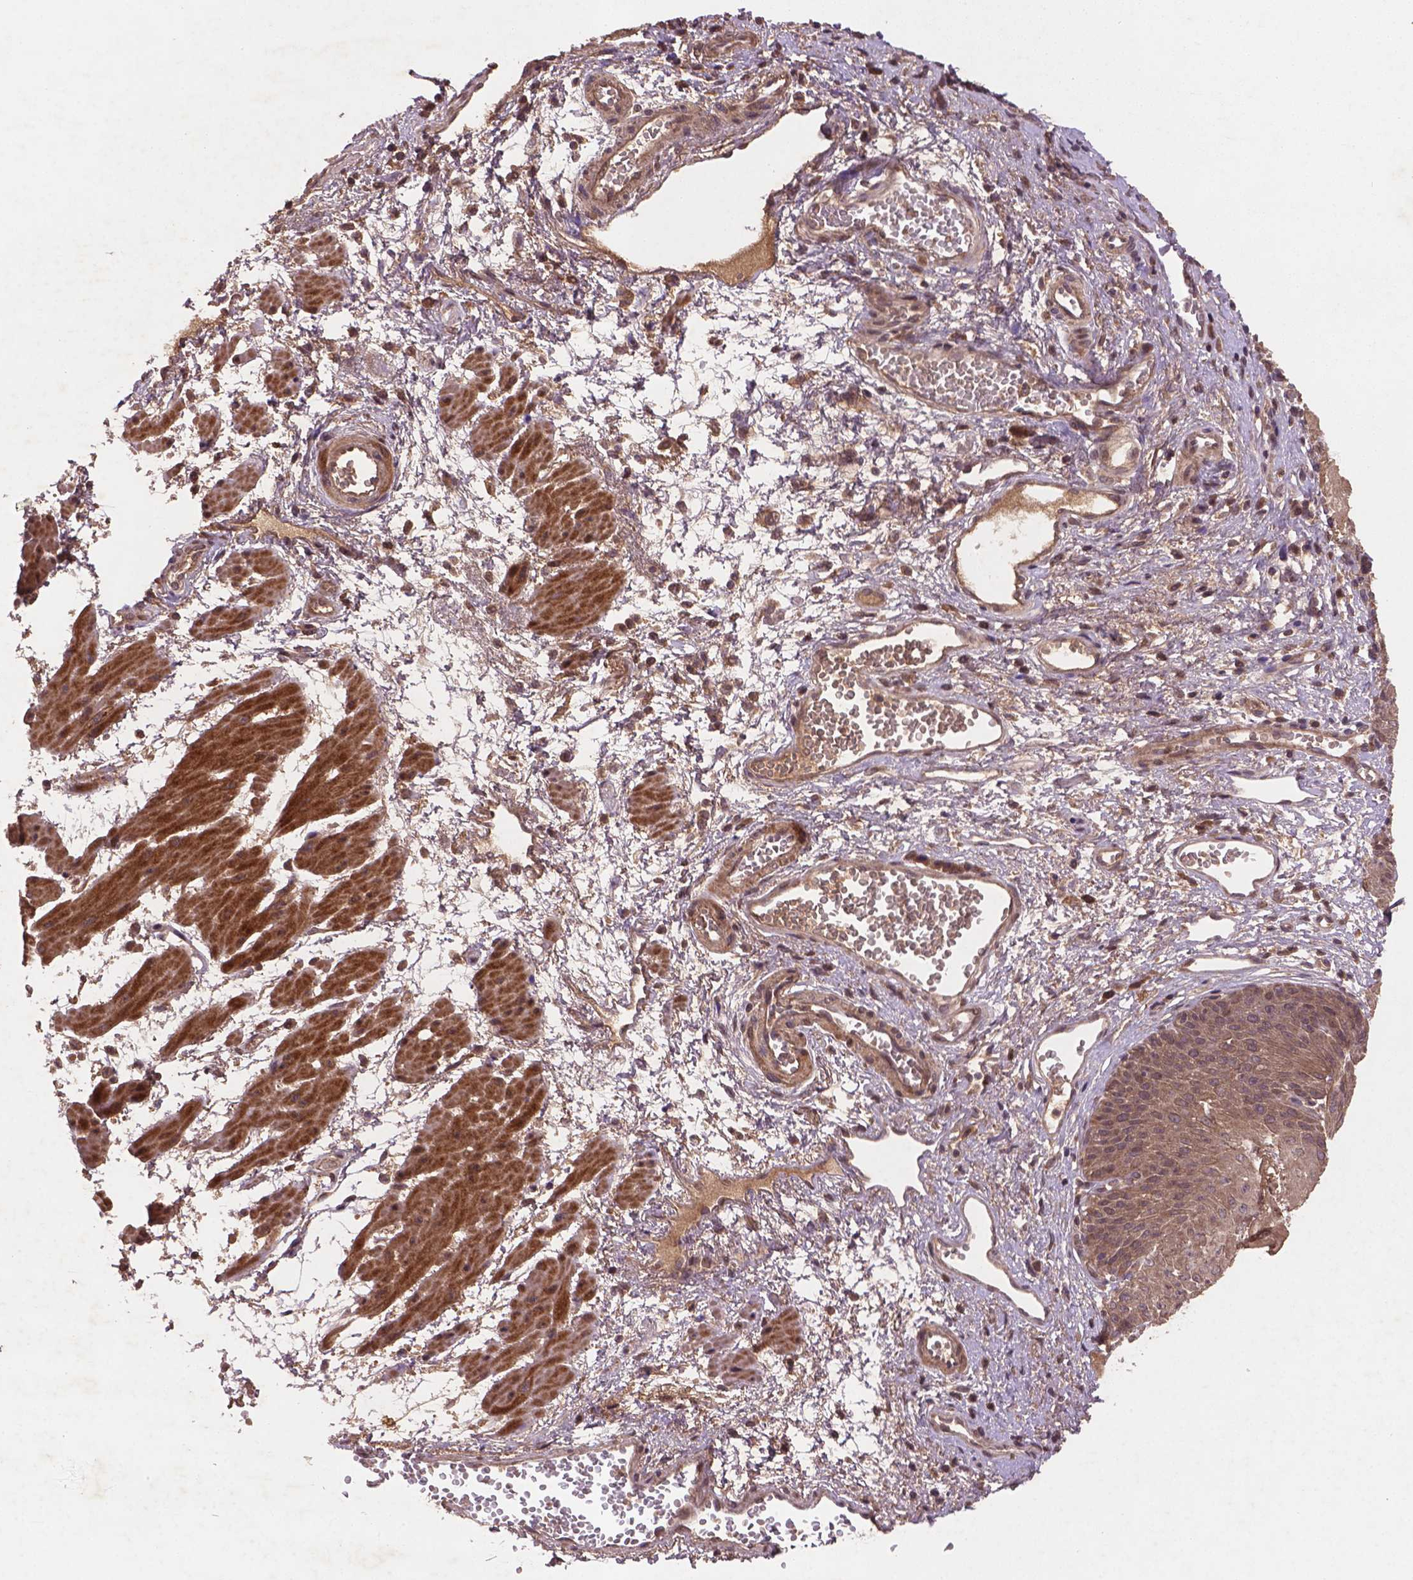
{"staining": {"intensity": "moderate", "quantity": ">75%", "location": "cytoplasmic/membranous,nuclear"}, "tissue": "esophagus", "cell_type": "Squamous epithelial cells", "image_type": "normal", "snomed": [{"axis": "morphology", "description": "Normal tissue, NOS"}, {"axis": "topography", "description": "Esophagus"}], "caption": "DAB (3,3'-diaminobenzidine) immunohistochemical staining of benign human esophagus reveals moderate cytoplasmic/membranous,nuclear protein positivity in about >75% of squamous epithelial cells.", "gene": "NIPAL2", "patient": {"sex": "male", "age": 71}}